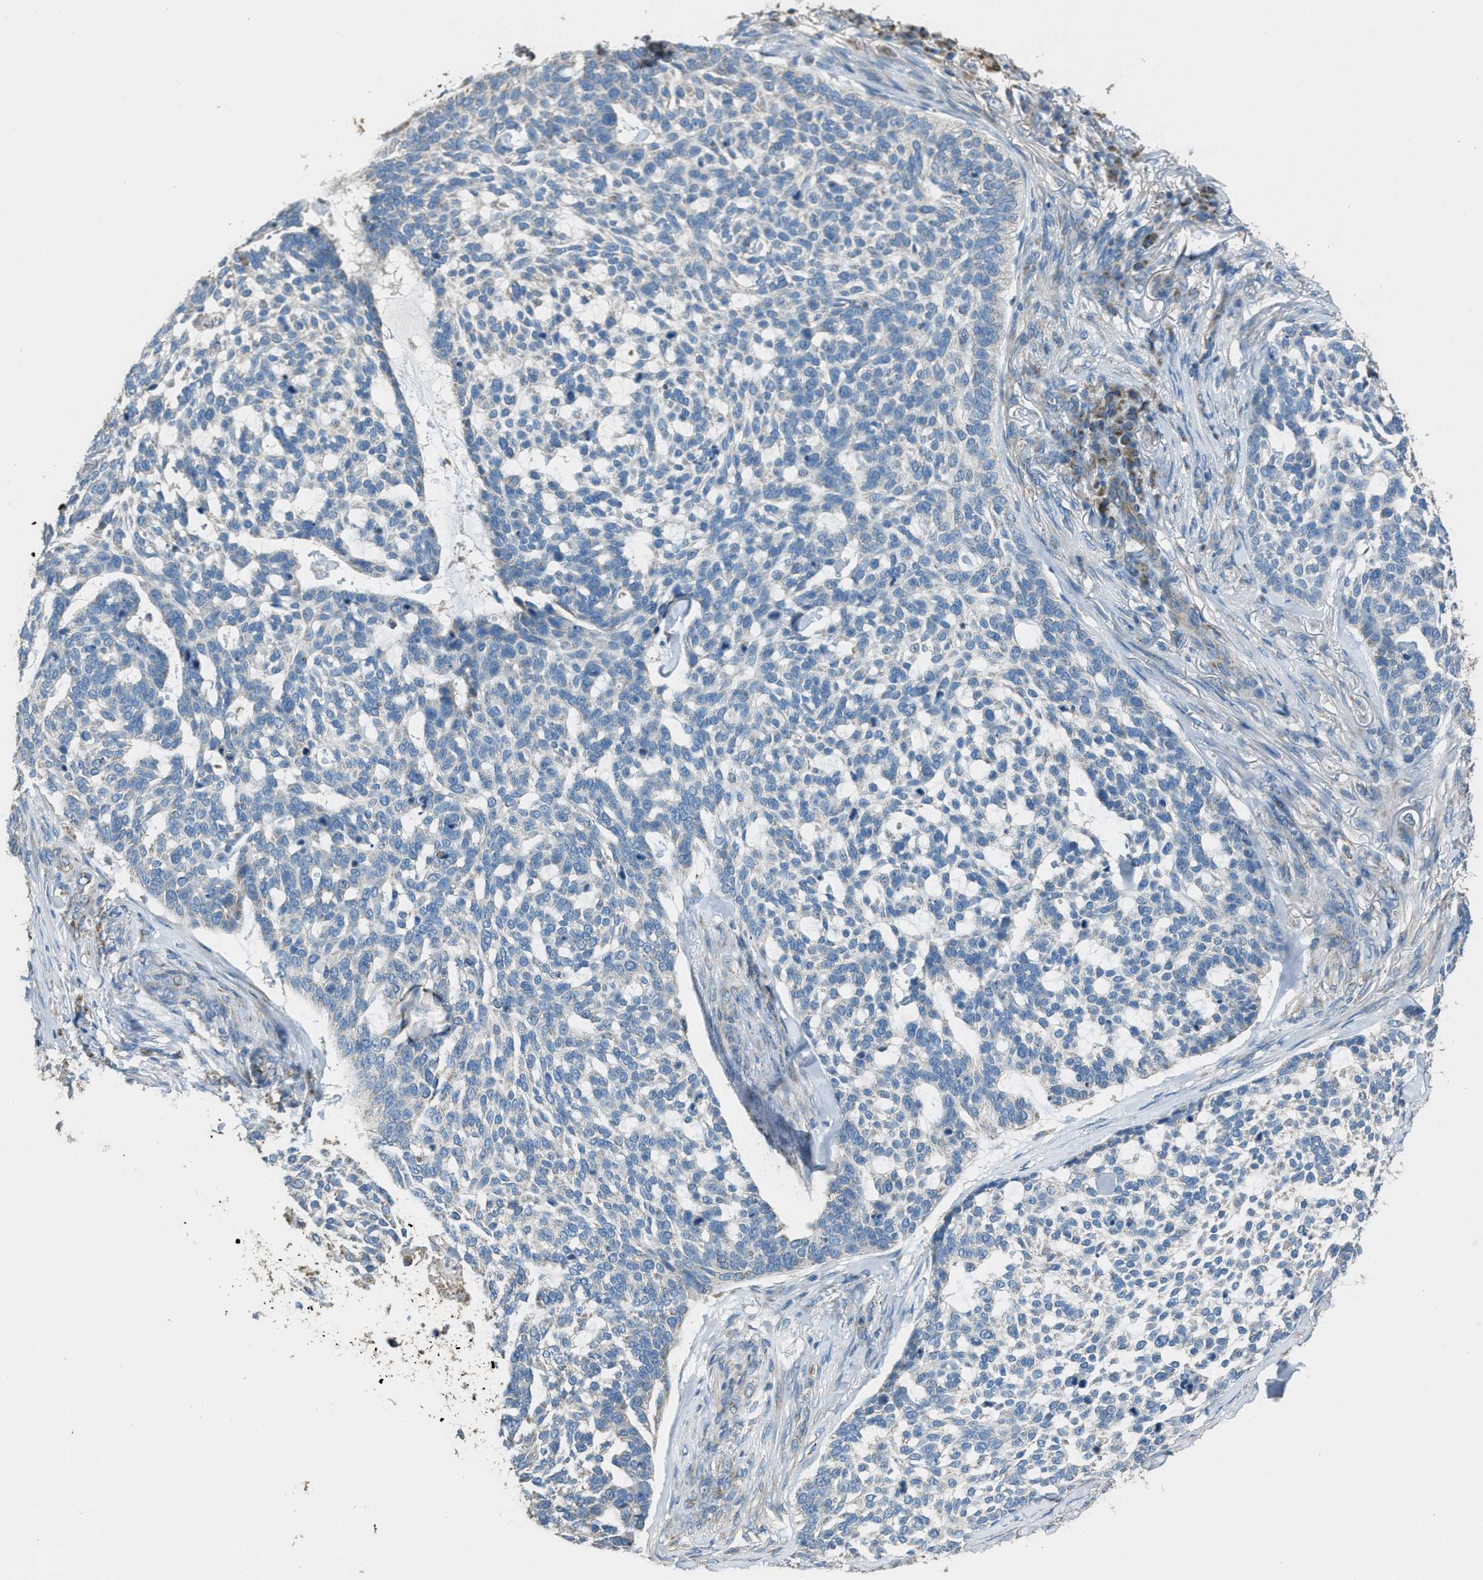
{"staining": {"intensity": "negative", "quantity": "none", "location": "none"}, "tissue": "skin cancer", "cell_type": "Tumor cells", "image_type": "cancer", "snomed": [{"axis": "morphology", "description": "Basal cell carcinoma"}, {"axis": "topography", "description": "Skin"}], "caption": "Skin cancer stained for a protein using immunohistochemistry demonstrates no expression tumor cells.", "gene": "SLC25A11", "patient": {"sex": "female", "age": 64}}